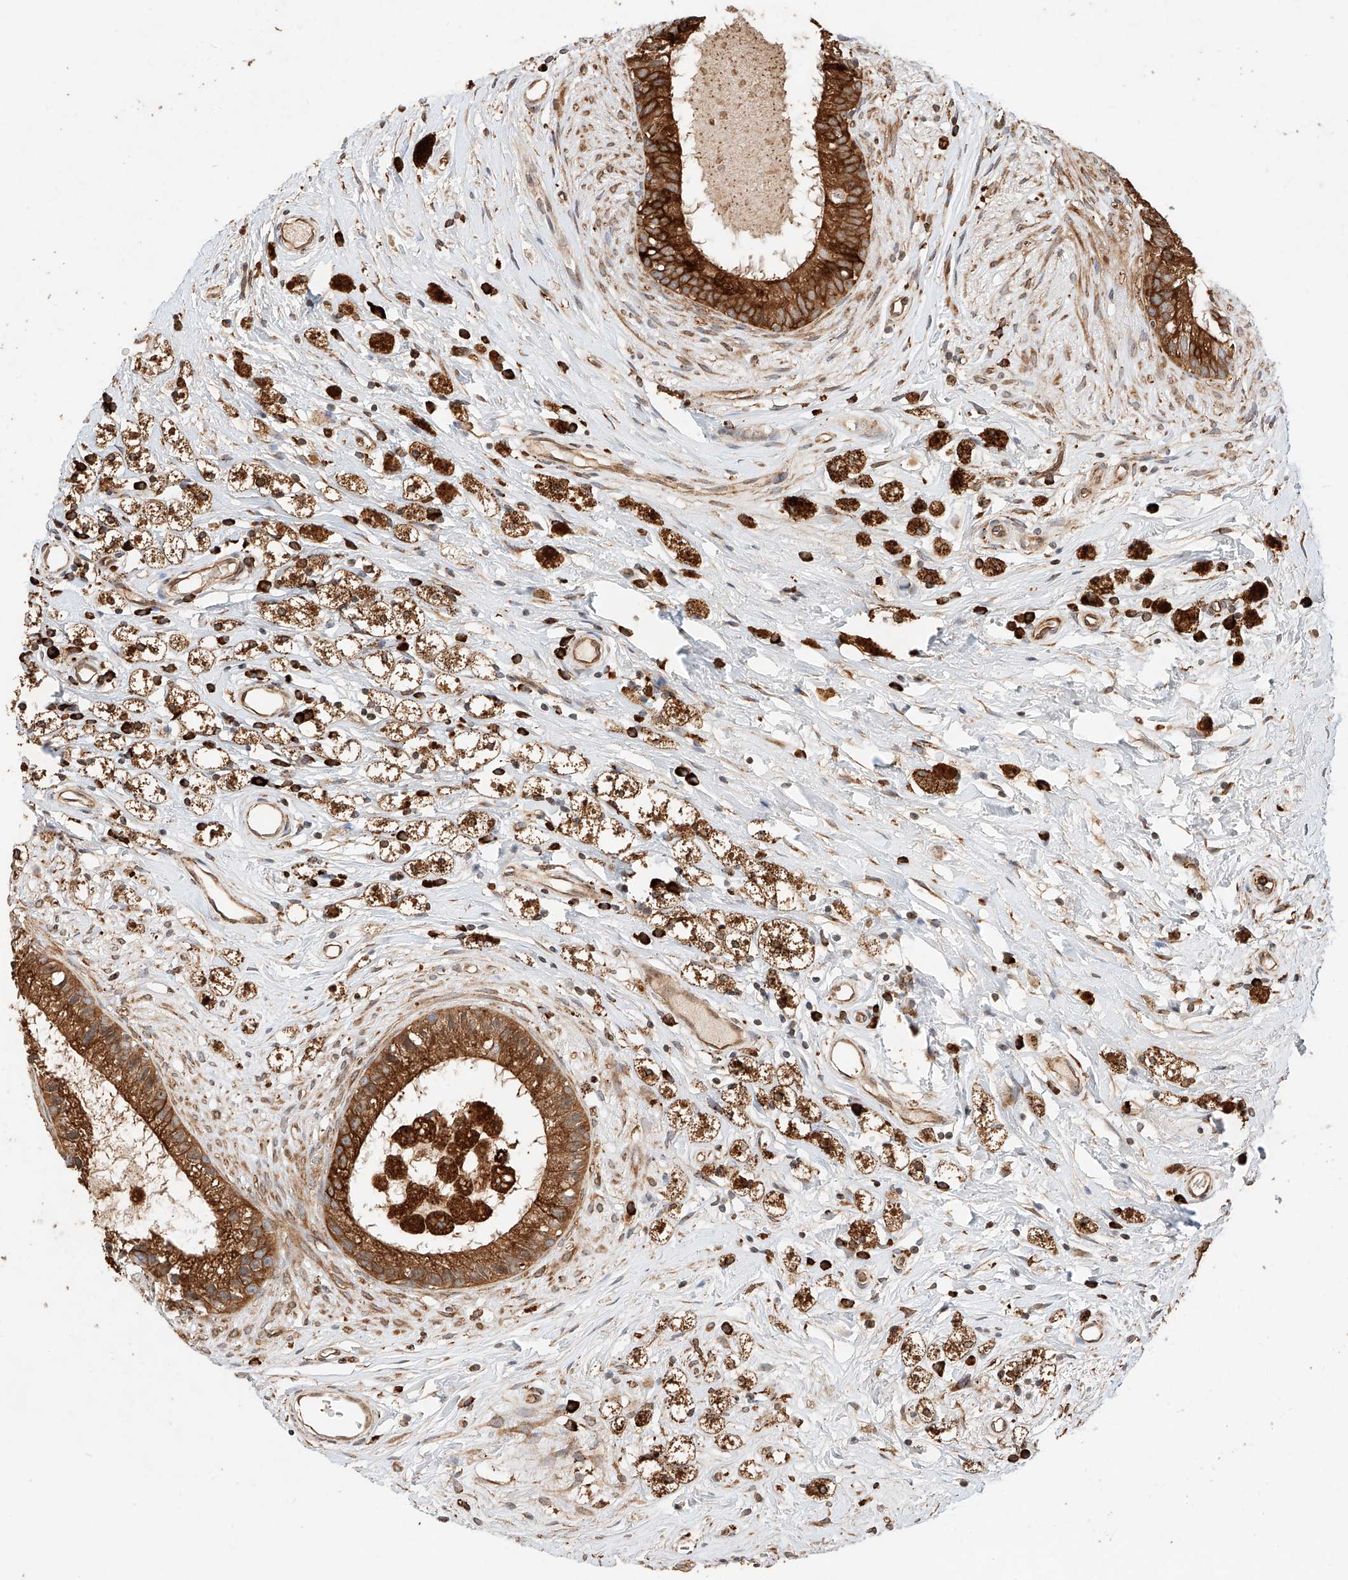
{"staining": {"intensity": "strong", "quantity": ">75%", "location": "cytoplasmic/membranous"}, "tissue": "epididymis", "cell_type": "Glandular cells", "image_type": "normal", "snomed": [{"axis": "morphology", "description": "Normal tissue, NOS"}, {"axis": "topography", "description": "Epididymis"}], "caption": "The histopathology image displays immunohistochemical staining of normal epididymis. There is strong cytoplasmic/membranous staining is seen in approximately >75% of glandular cells. (DAB = brown stain, brightfield microscopy at high magnification).", "gene": "ZNF84", "patient": {"sex": "male", "age": 80}}